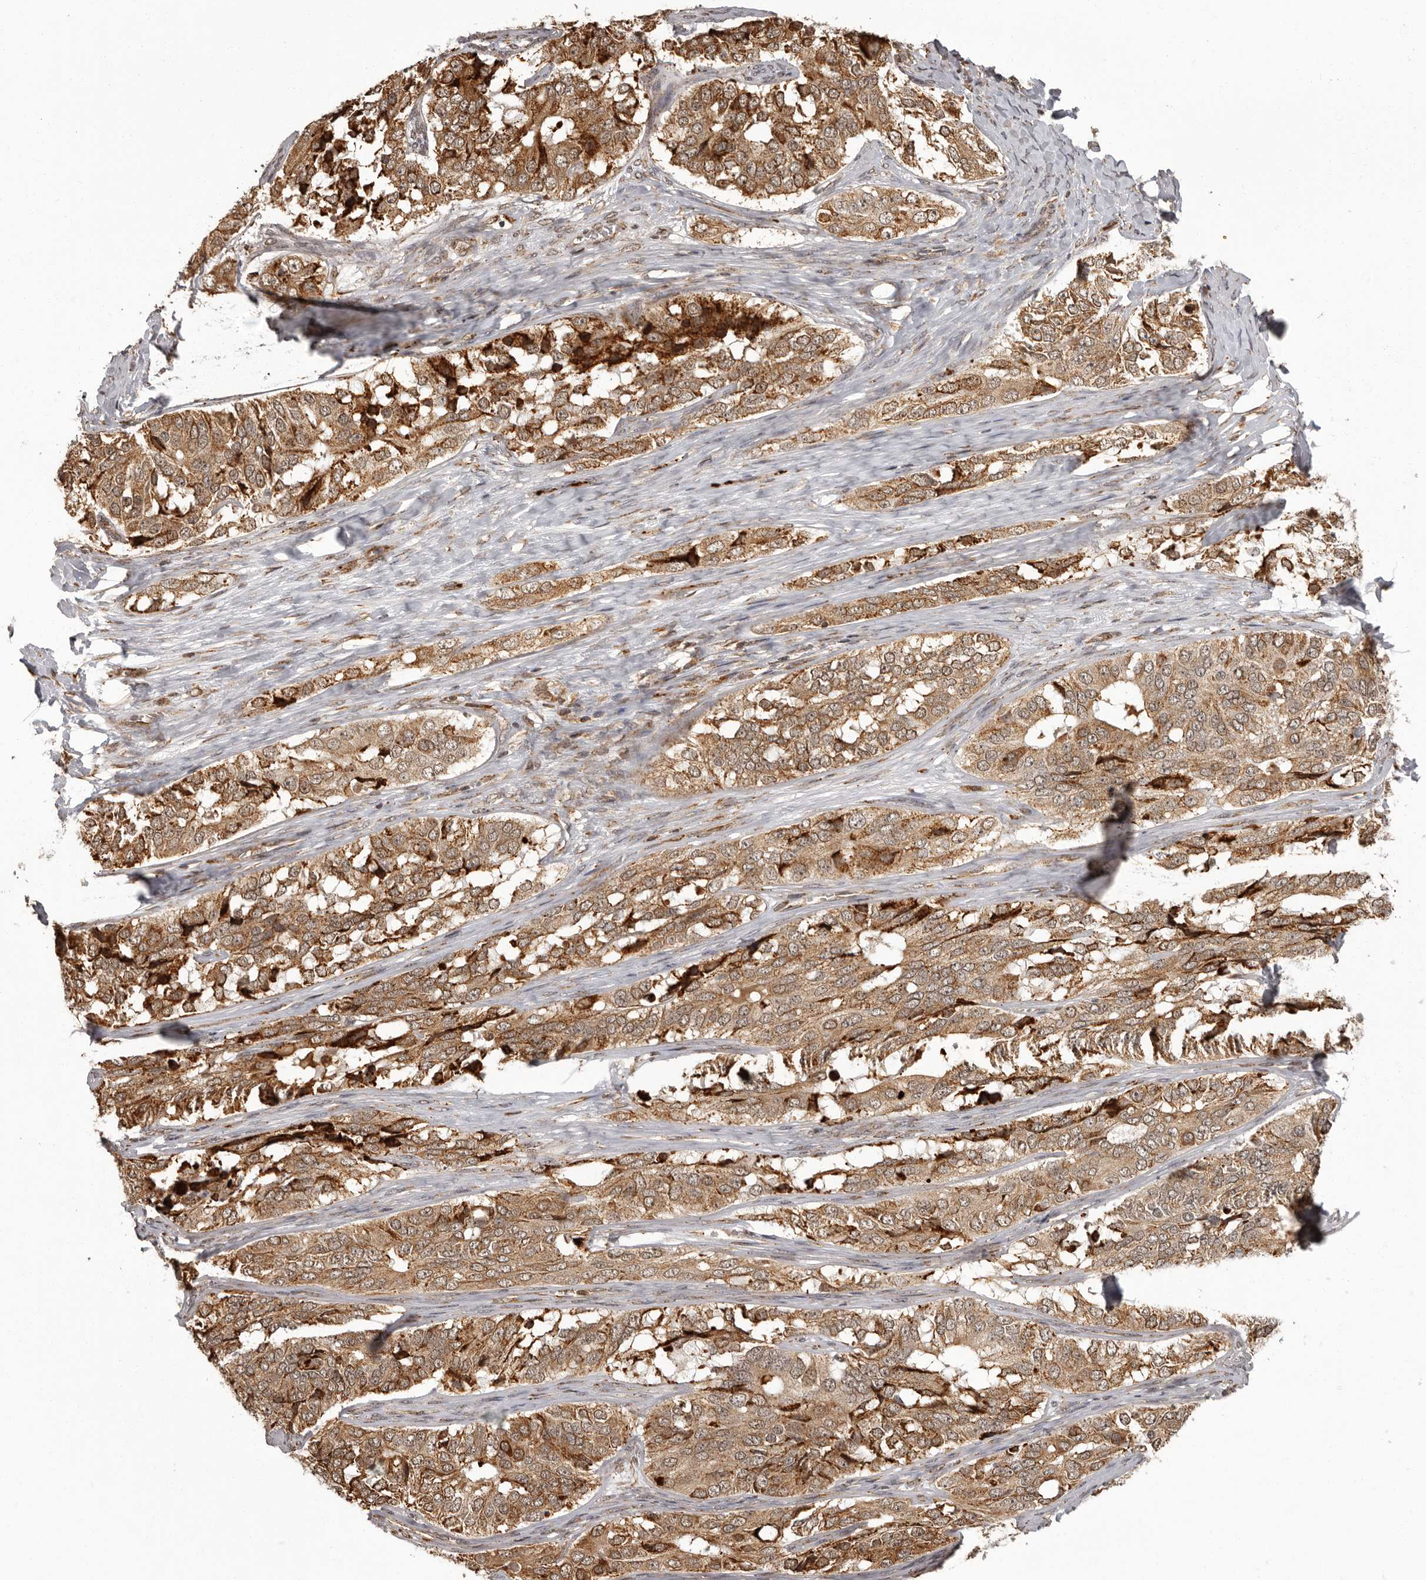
{"staining": {"intensity": "moderate", "quantity": ">75%", "location": "cytoplasmic/membranous"}, "tissue": "ovarian cancer", "cell_type": "Tumor cells", "image_type": "cancer", "snomed": [{"axis": "morphology", "description": "Carcinoma, endometroid"}, {"axis": "topography", "description": "Ovary"}], "caption": "High-magnification brightfield microscopy of ovarian cancer stained with DAB (3,3'-diaminobenzidine) (brown) and counterstained with hematoxylin (blue). tumor cells exhibit moderate cytoplasmic/membranous staining is present in approximately>75% of cells.", "gene": "IL32", "patient": {"sex": "female", "age": 51}}